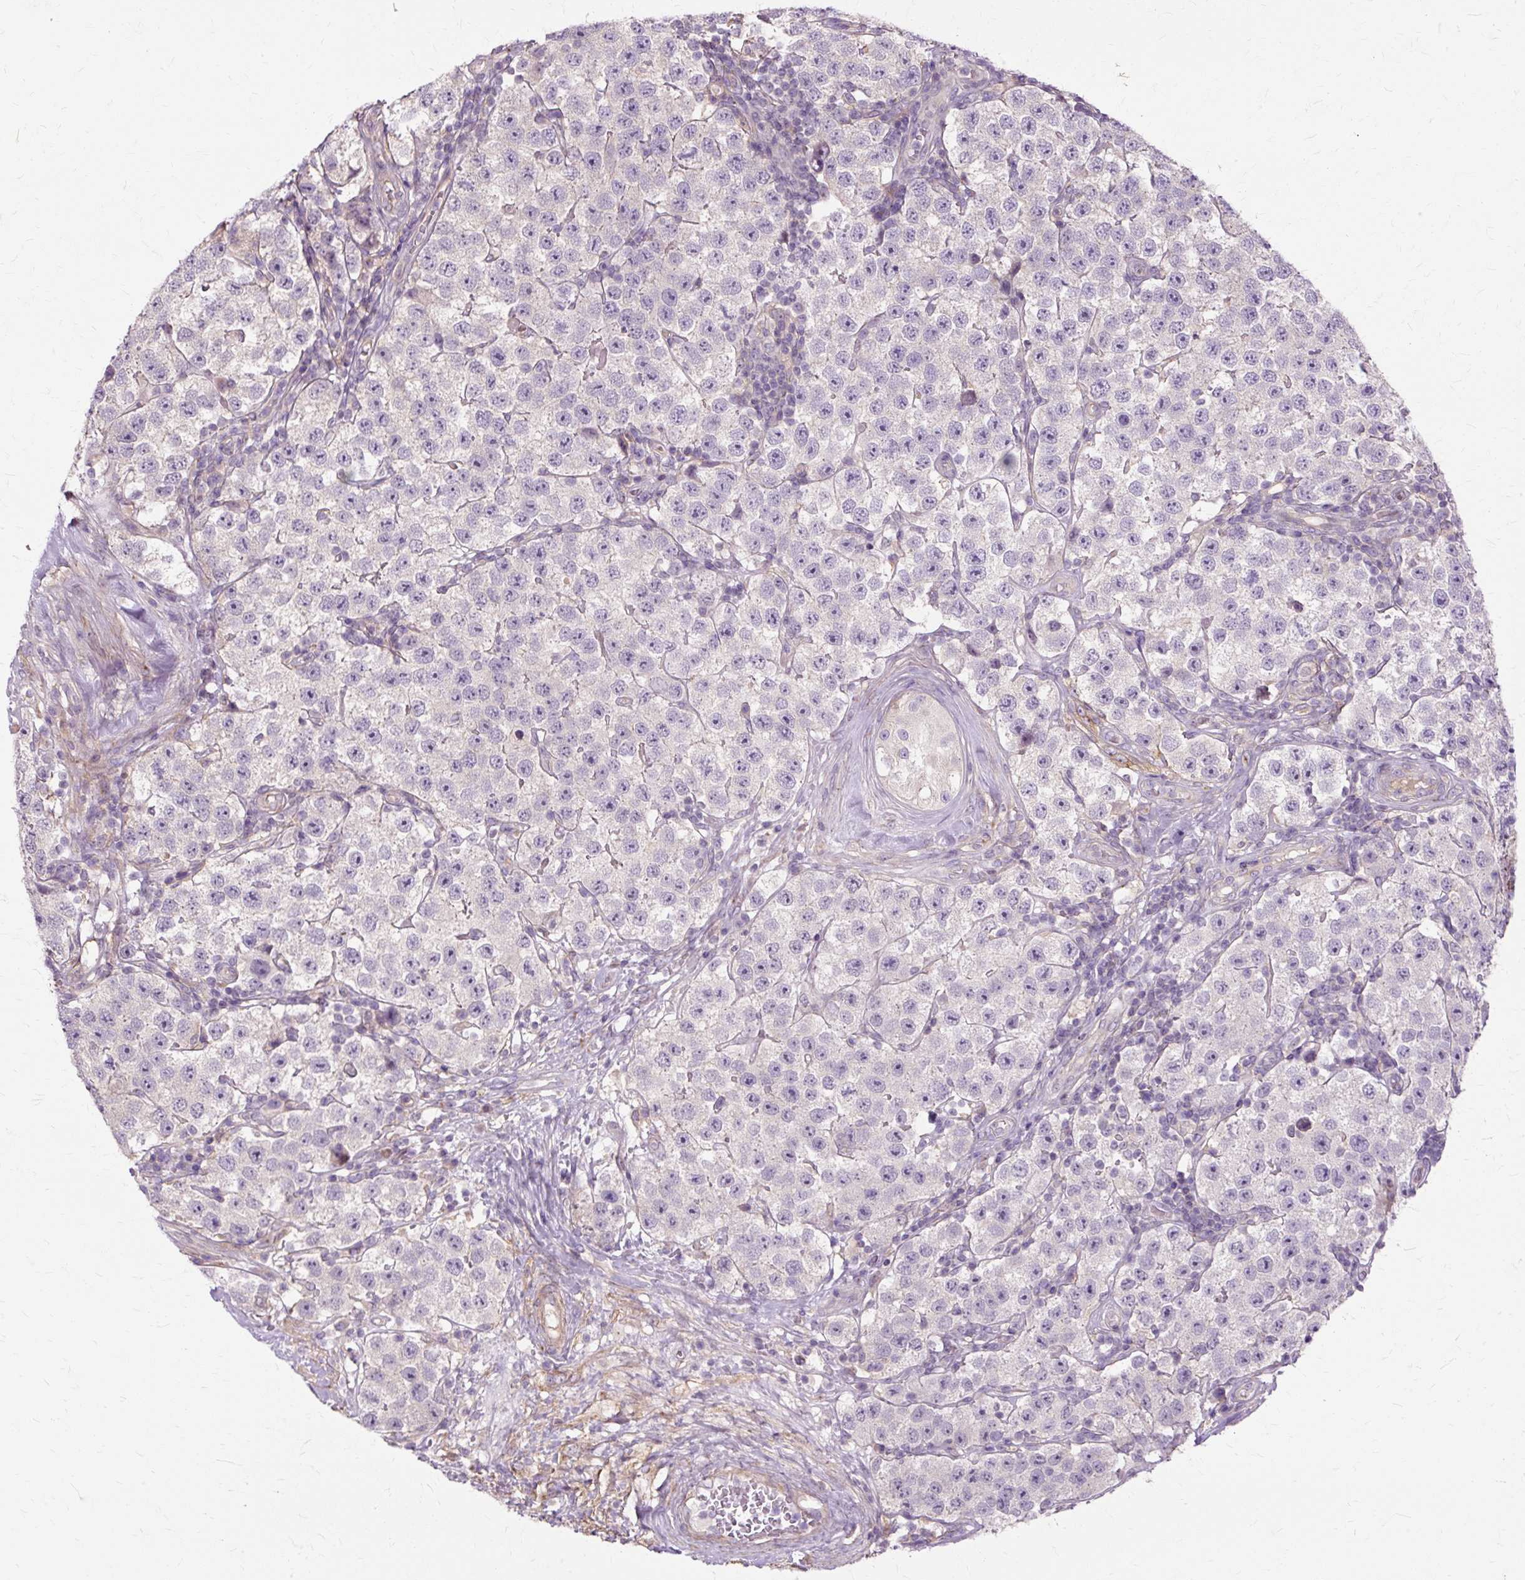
{"staining": {"intensity": "negative", "quantity": "none", "location": "none"}, "tissue": "testis cancer", "cell_type": "Tumor cells", "image_type": "cancer", "snomed": [{"axis": "morphology", "description": "Seminoma, NOS"}, {"axis": "topography", "description": "Testis"}], "caption": "High magnification brightfield microscopy of seminoma (testis) stained with DAB (brown) and counterstained with hematoxylin (blue): tumor cells show no significant staining. (DAB IHC with hematoxylin counter stain).", "gene": "TSPAN8", "patient": {"sex": "male", "age": 34}}